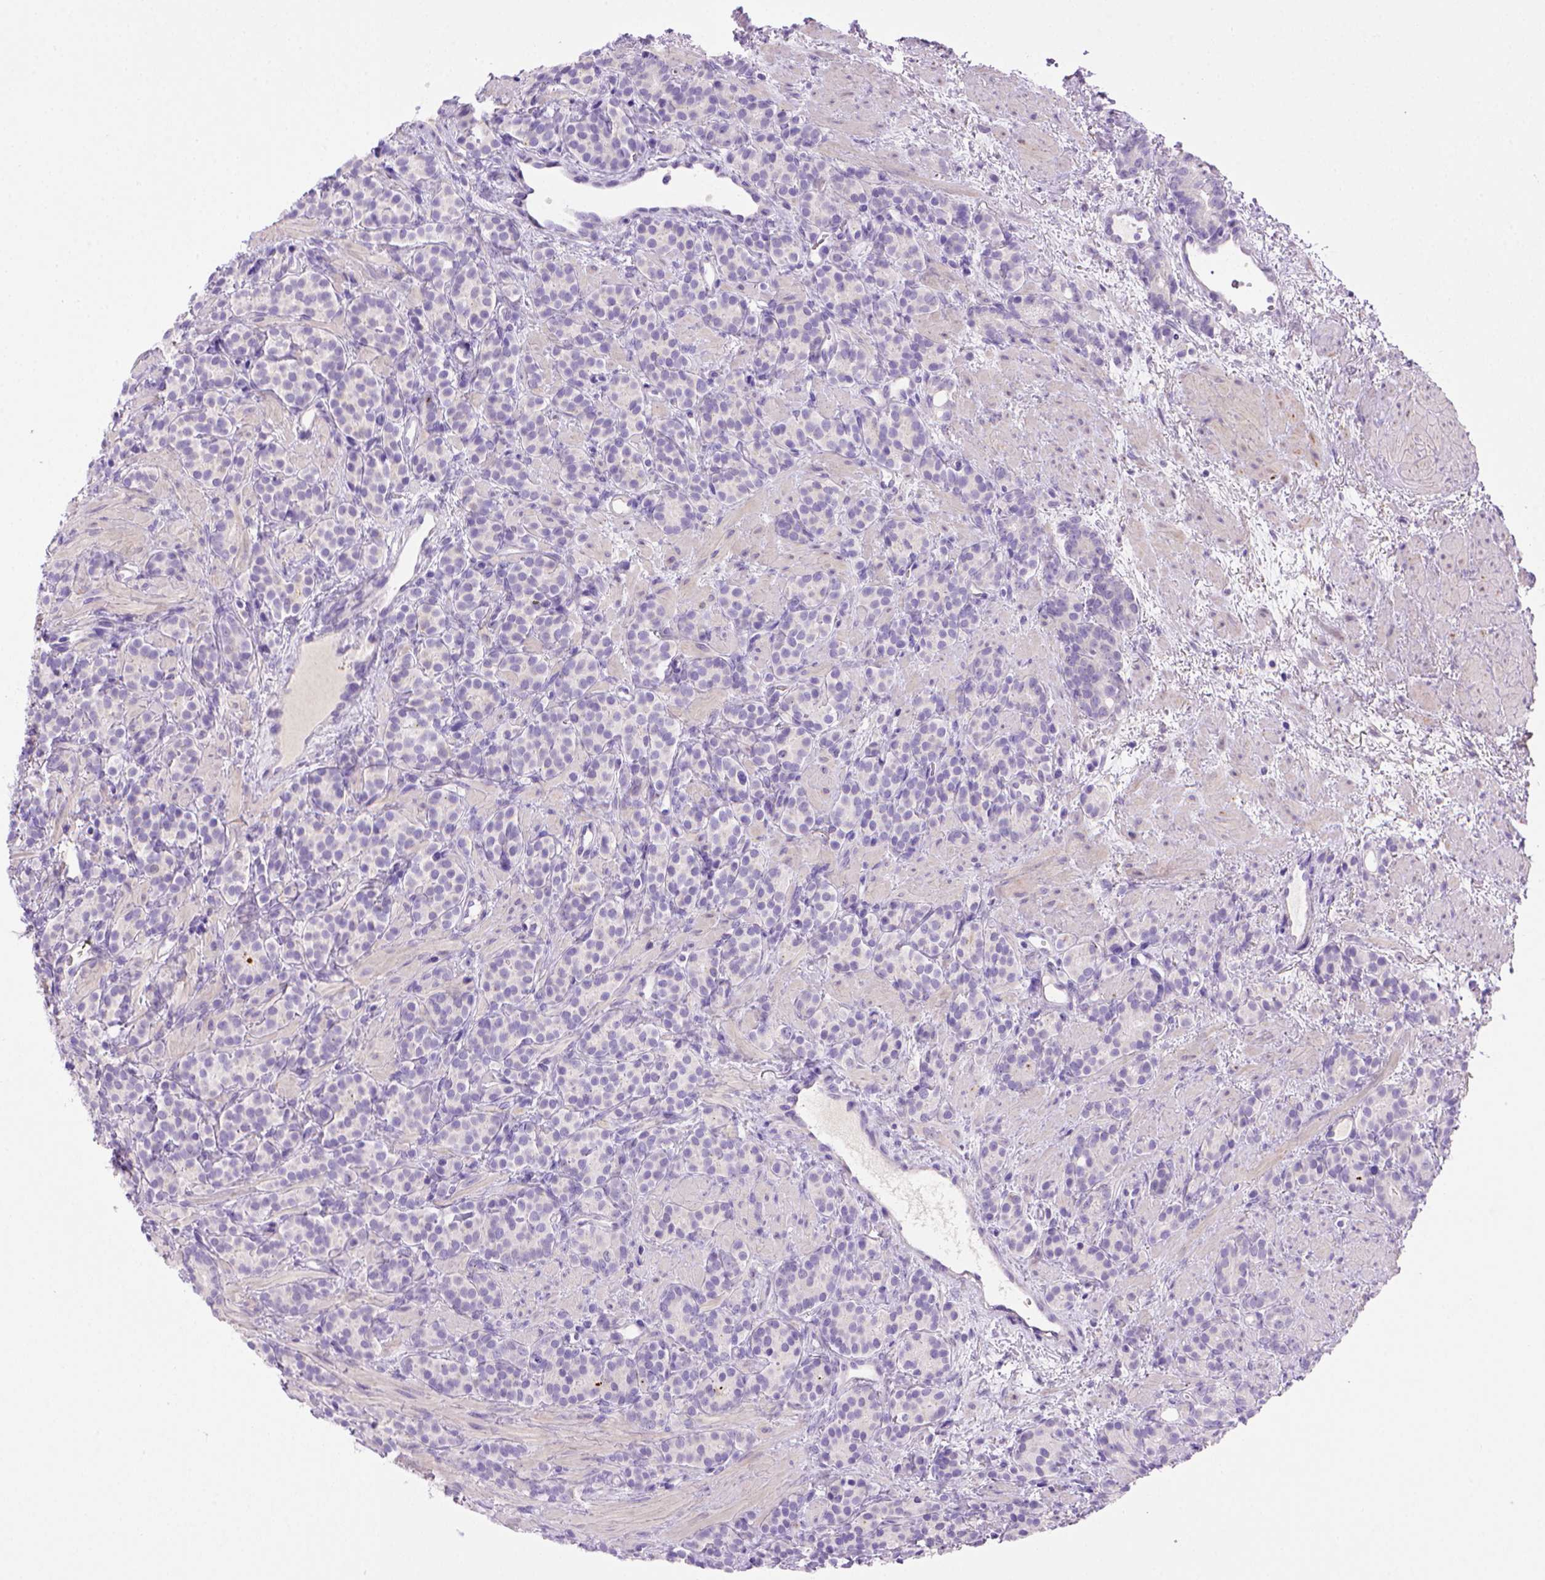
{"staining": {"intensity": "negative", "quantity": "none", "location": "none"}, "tissue": "prostate cancer", "cell_type": "Tumor cells", "image_type": "cancer", "snomed": [{"axis": "morphology", "description": "Adenocarcinoma, High grade"}, {"axis": "topography", "description": "Prostate"}], "caption": "Tumor cells show no significant positivity in prostate adenocarcinoma (high-grade).", "gene": "BAAT", "patient": {"sex": "male", "age": 84}}